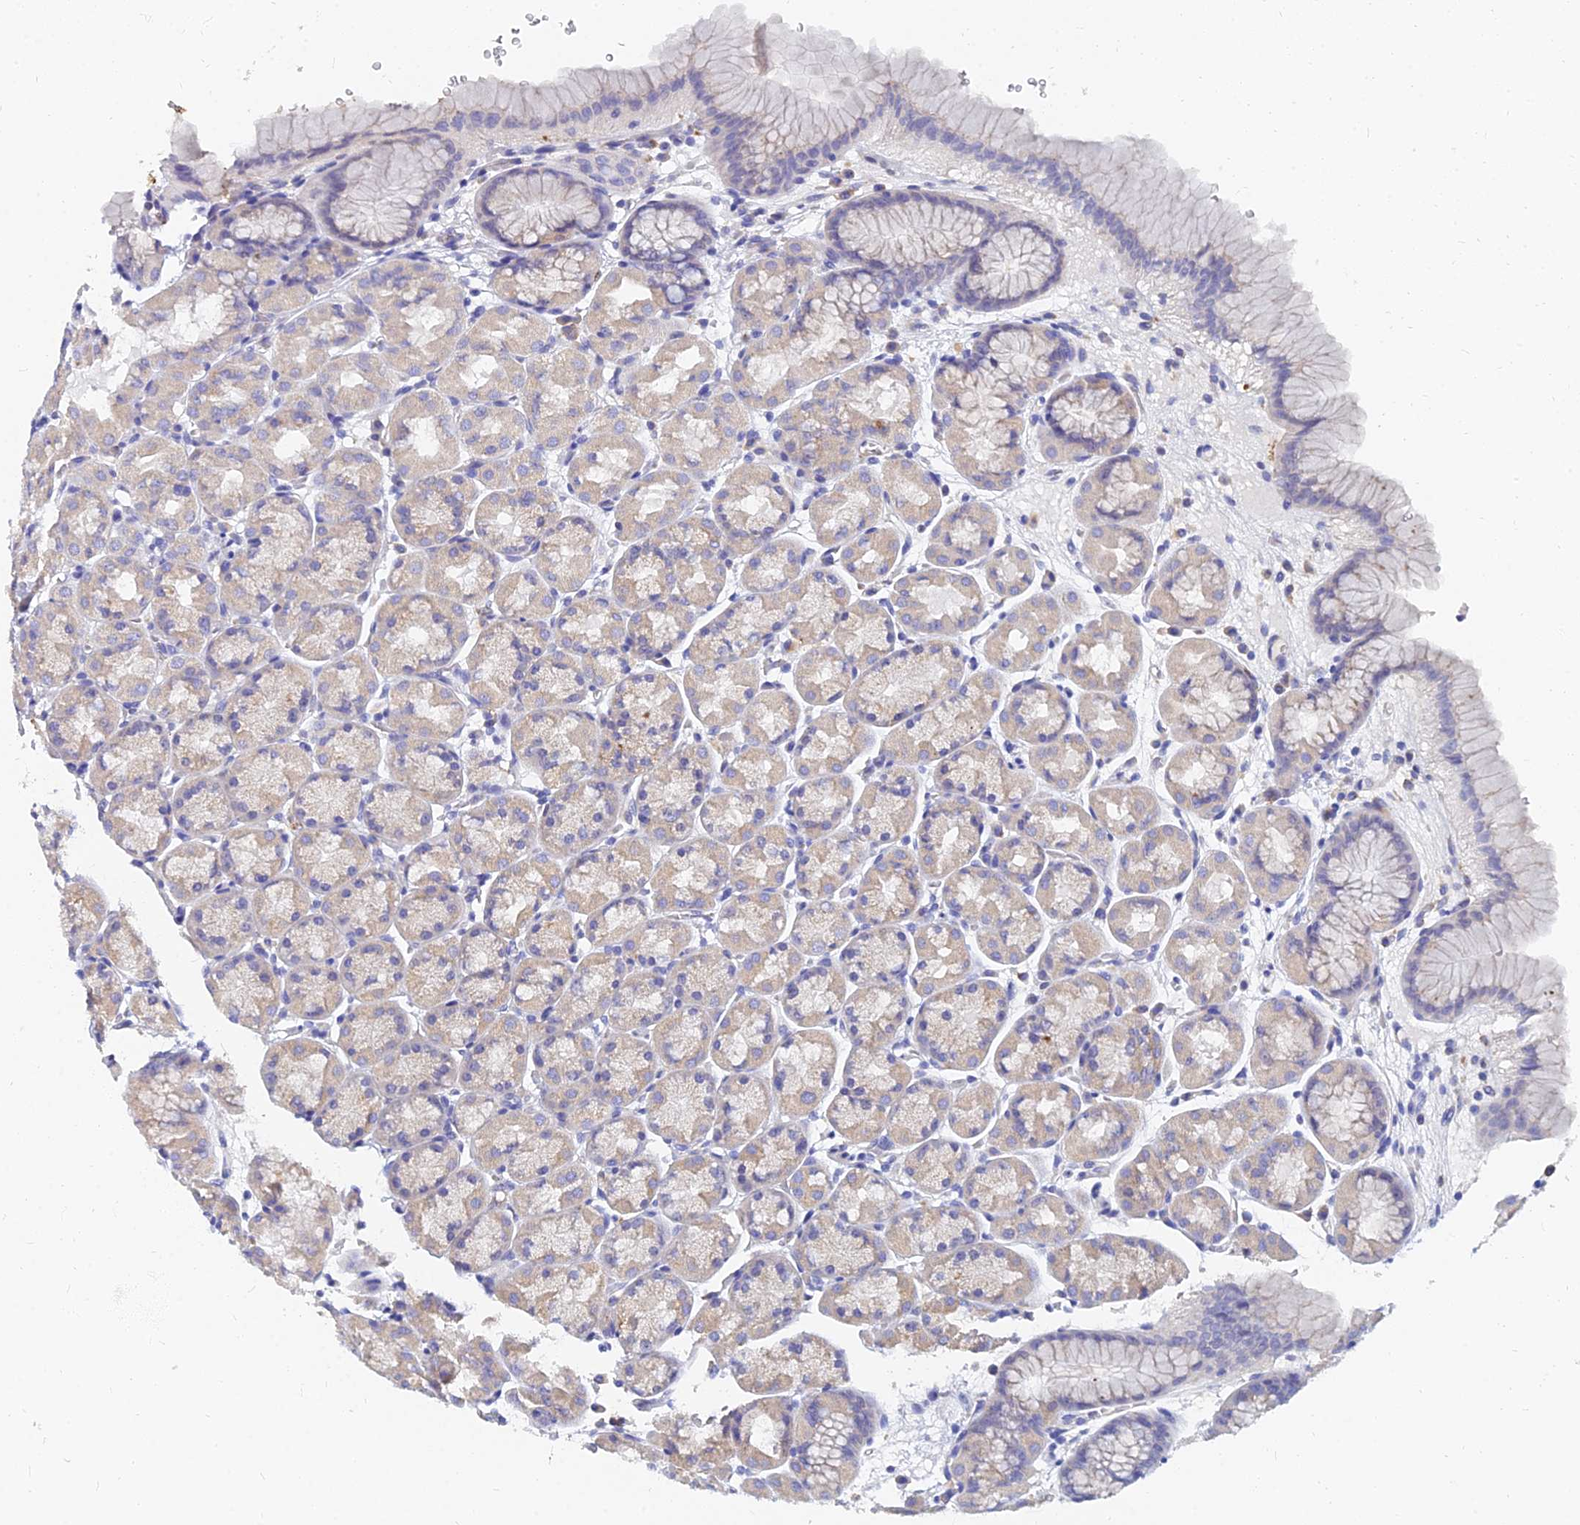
{"staining": {"intensity": "weak", "quantity": "25%-75%", "location": "cytoplasmic/membranous"}, "tissue": "stomach", "cell_type": "Glandular cells", "image_type": "normal", "snomed": [{"axis": "morphology", "description": "Normal tissue, NOS"}, {"axis": "topography", "description": "Stomach"}], "caption": "Stomach stained for a protein reveals weak cytoplasmic/membranous positivity in glandular cells. The protein of interest is shown in brown color, while the nuclei are stained blue.", "gene": "SPNS1", "patient": {"sex": "male", "age": 42}}